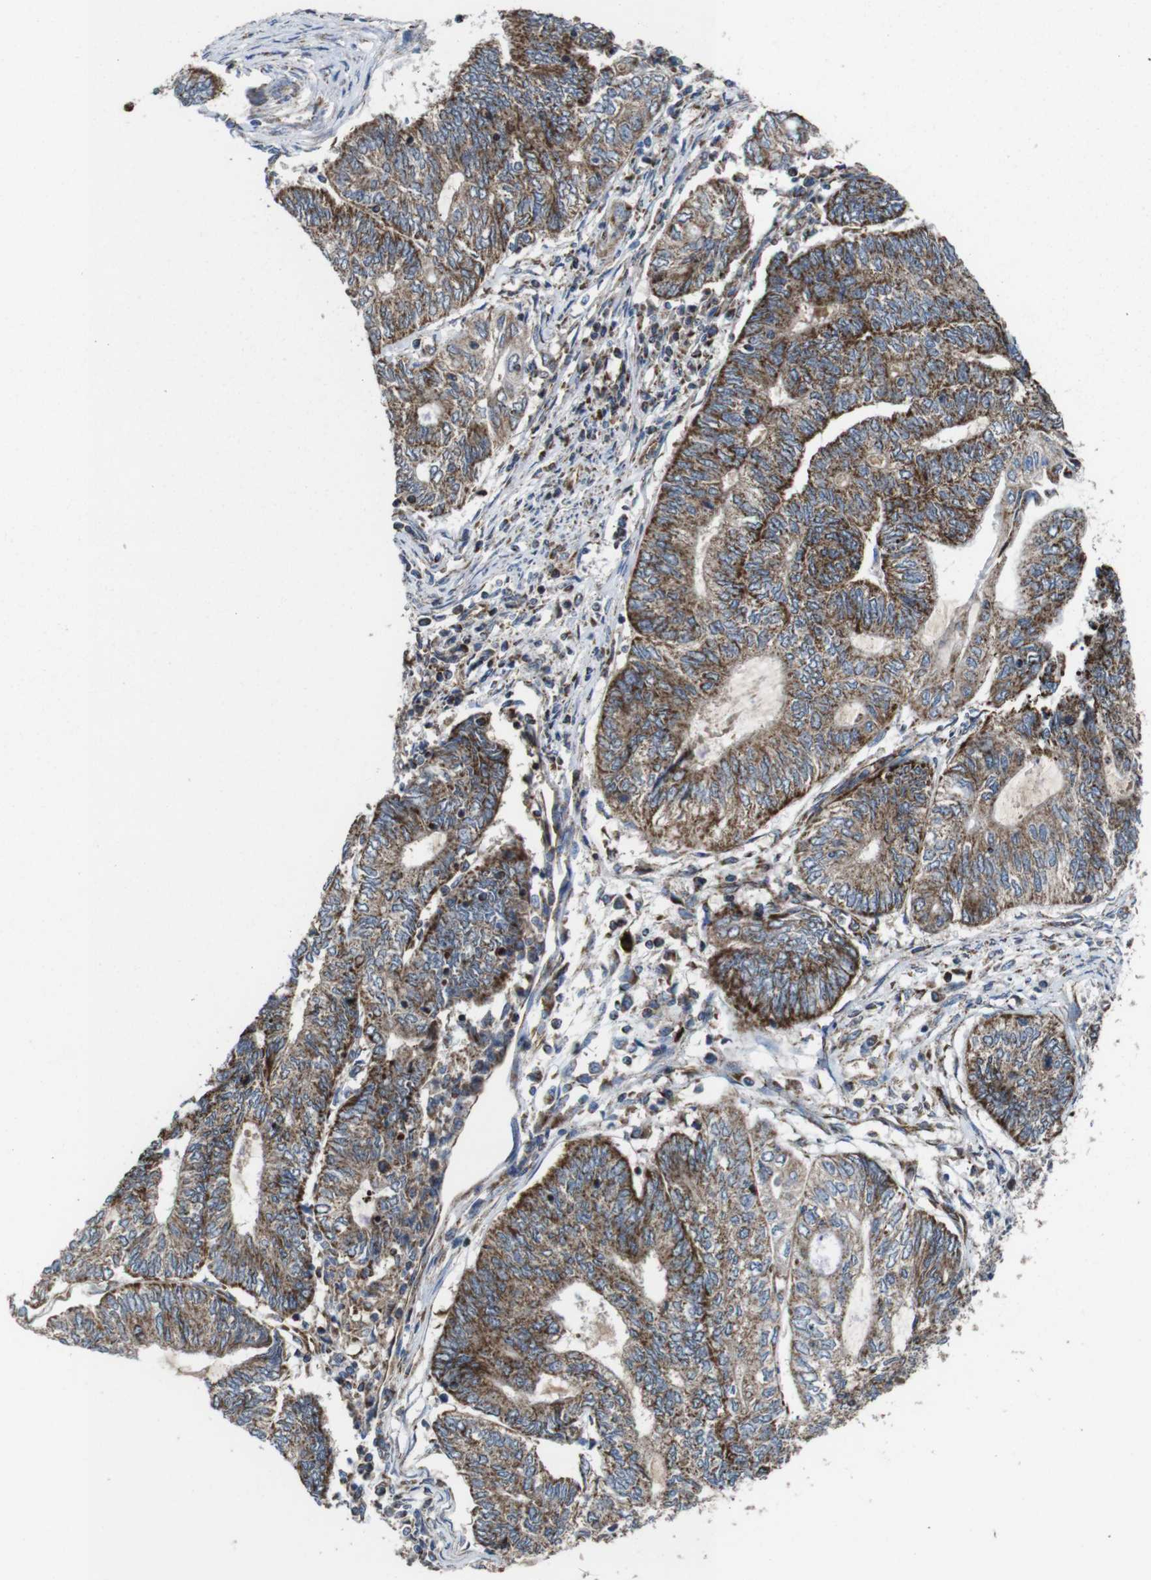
{"staining": {"intensity": "strong", "quantity": "<25%", "location": "cytoplasmic/membranous"}, "tissue": "endometrial cancer", "cell_type": "Tumor cells", "image_type": "cancer", "snomed": [{"axis": "morphology", "description": "Adenocarcinoma, NOS"}, {"axis": "topography", "description": "Uterus"}, {"axis": "topography", "description": "Endometrium"}], "caption": "This micrograph shows IHC staining of human endometrial cancer, with medium strong cytoplasmic/membranous staining in about <25% of tumor cells.", "gene": "HK1", "patient": {"sex": "female", "age": 70}}